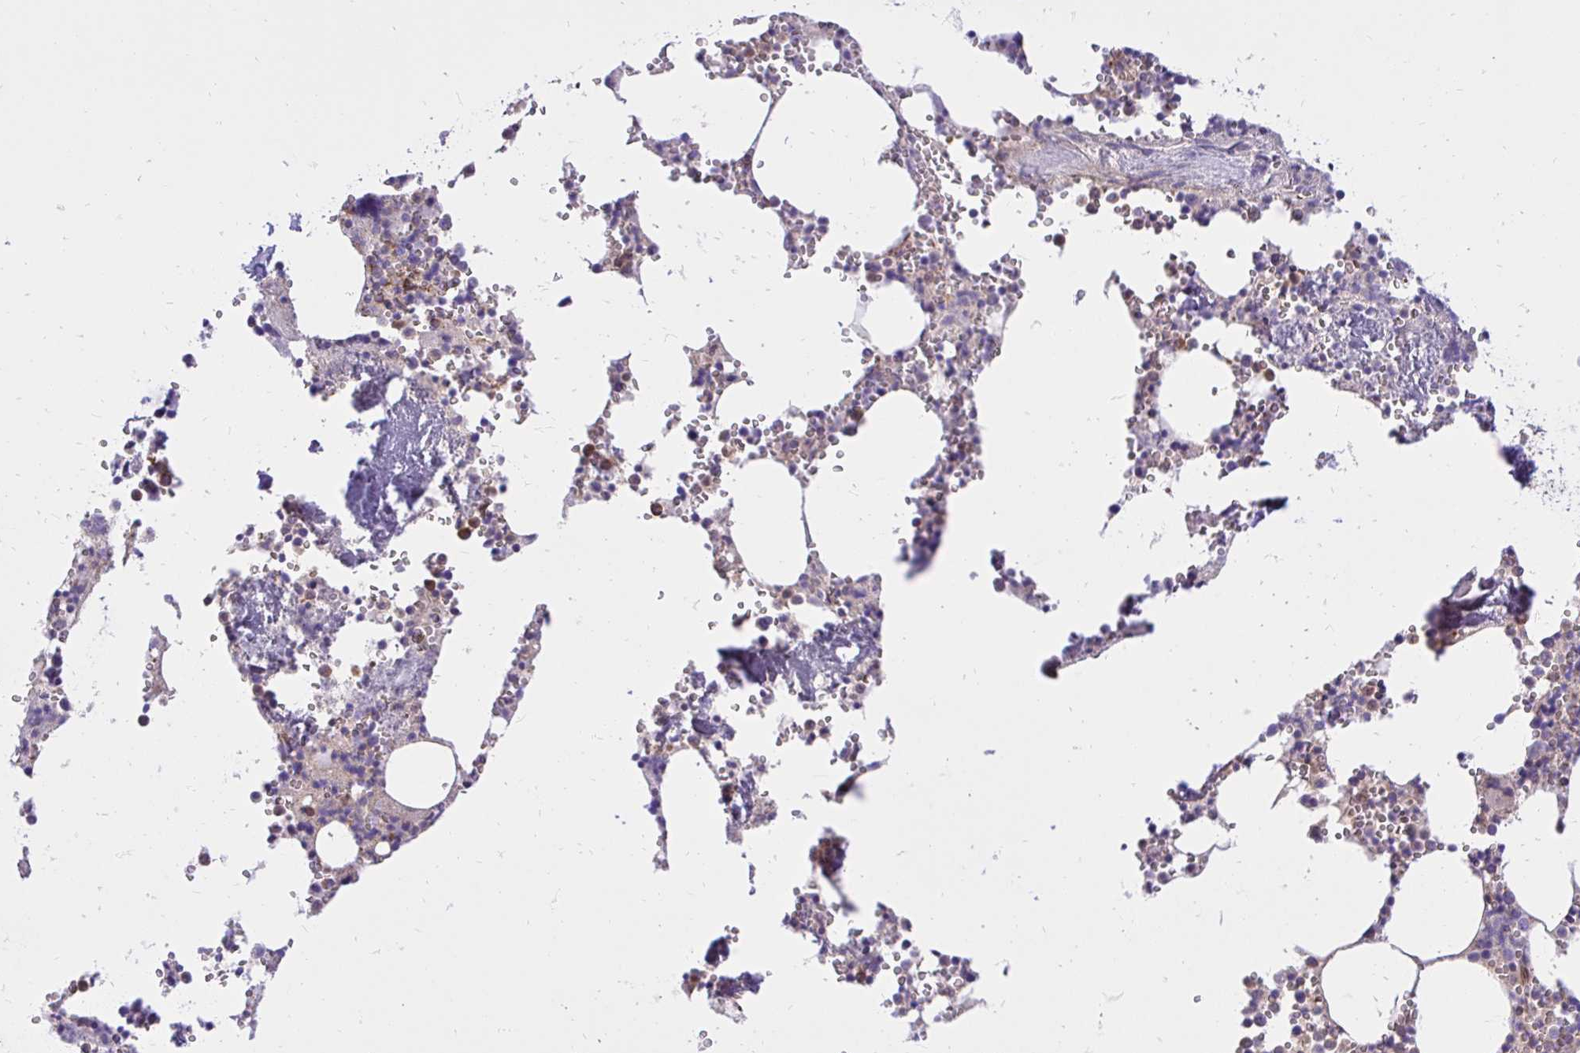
{"staining": {"intensity": "moderate", "quantity": "<25%", "location": "cytoplasmic/membranous"}, "tissue": "bone marrow", "cell_type": "Hematopoietic cells", "image_type": "normal", "snomed": [{"axis": "morphology", "description": "Normal tissue, NOS"}, {"axis": "topography", "description": "Bone marrow"}], "caption": "Moderate cytoplasmic/membranous protein positivity is present in approximately <25% of hematopoietic cells in bone marrow.", "gene": "ABCB10", "patient": {"sex": "male", "age": 54}}